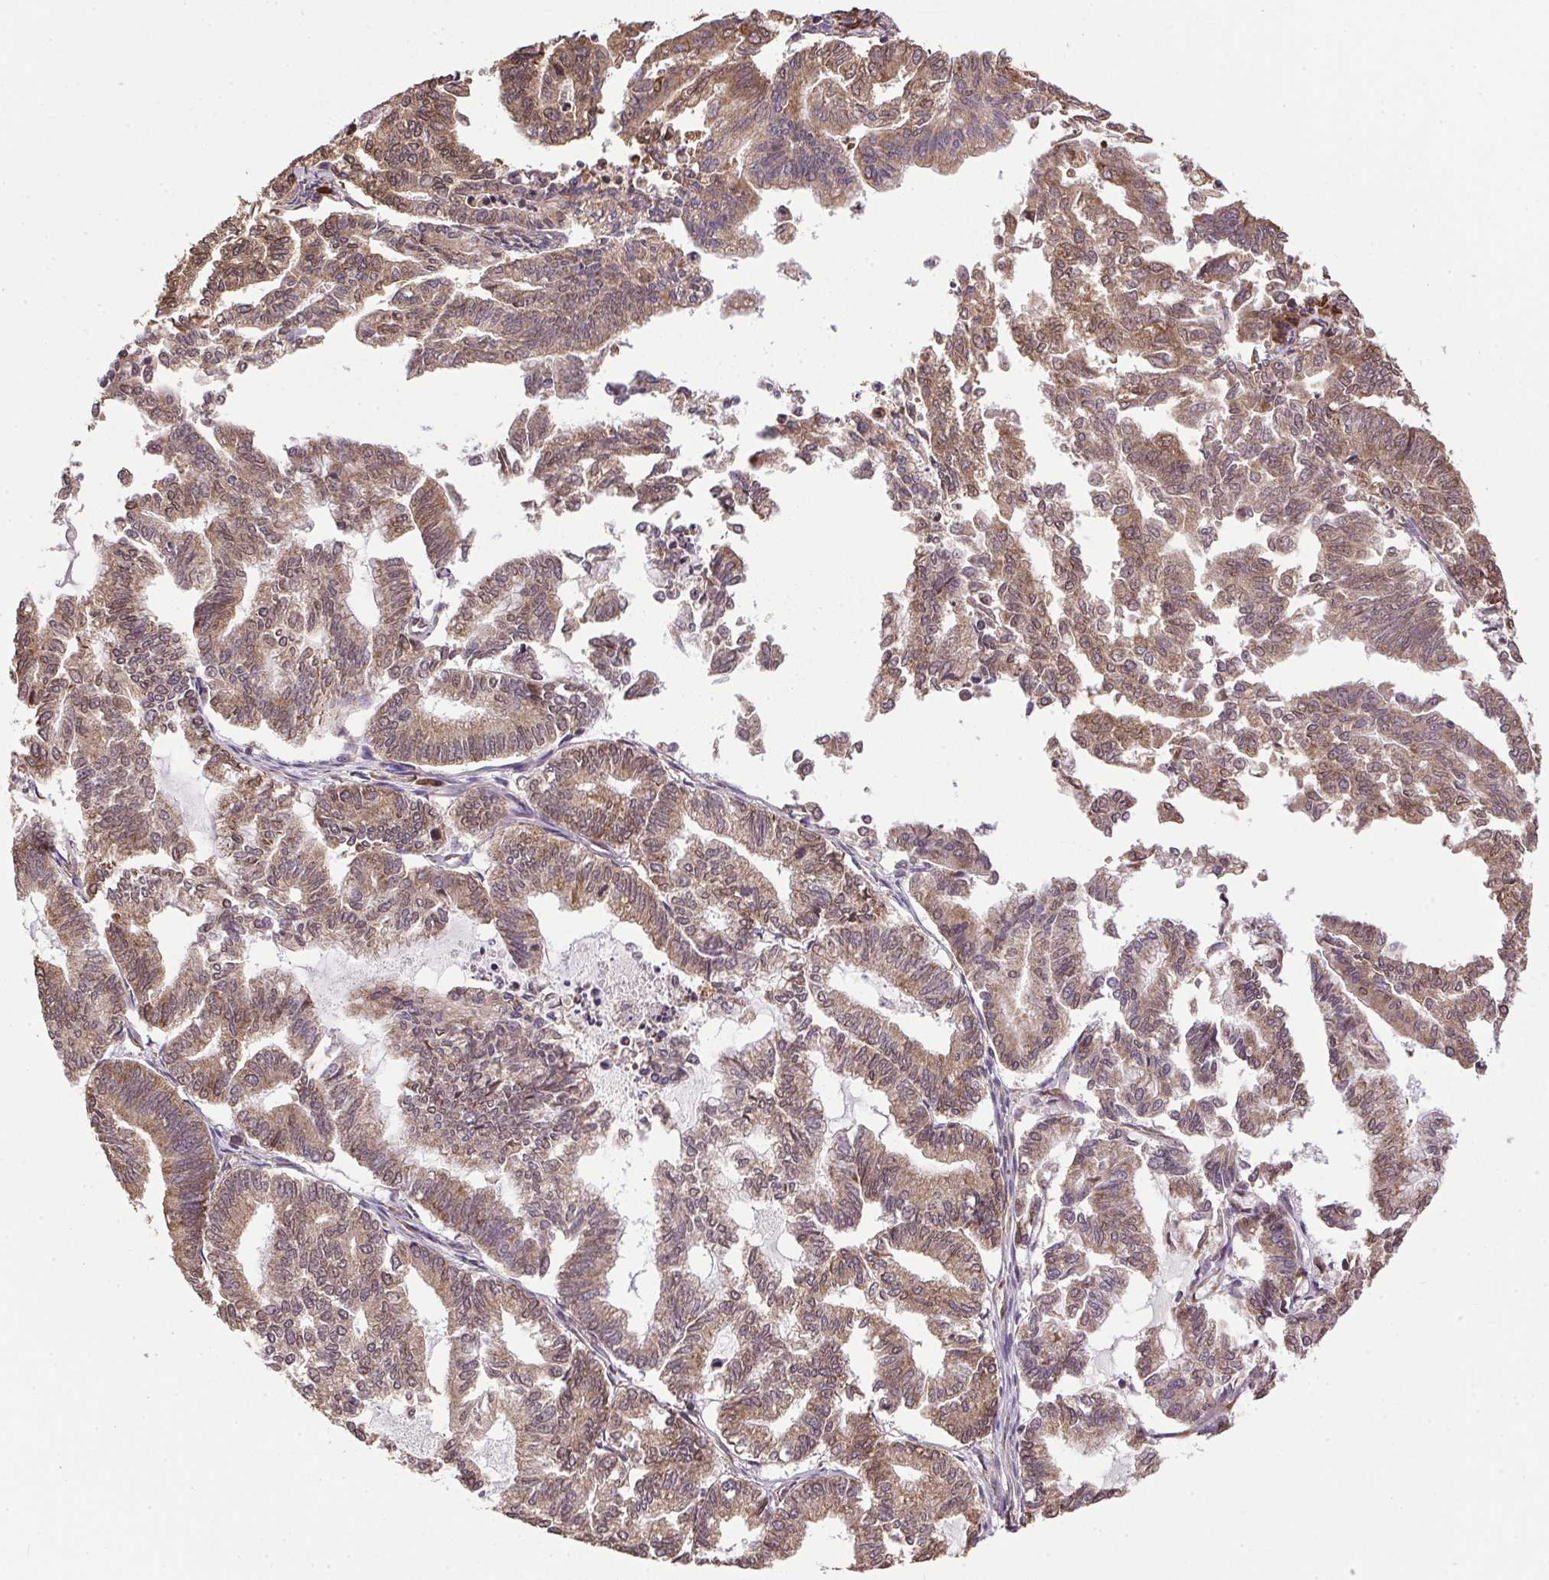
{"staining": {"intensity": "moderate", "quantity": ">75%", "location": "cytoplasmic/membranous"}, "tissue": "endometrial cancer", "cell_type": "Tumor cells", "image_type": "cancer", "snomed": [{"axis": "morphology", "description": "Adenocarcinoma, NOS"}, {"axis": "topography", "description": "Endometrium"}], "caption": "This is a micrograph of immunohistochemistry staining of endometrial adenocarcinoma, which shows moderate positivity in the cytoplasmic/membranous of tumor cells.", "gene": "EIF2S1", "patient": {"sex": "female", "age": 79}}